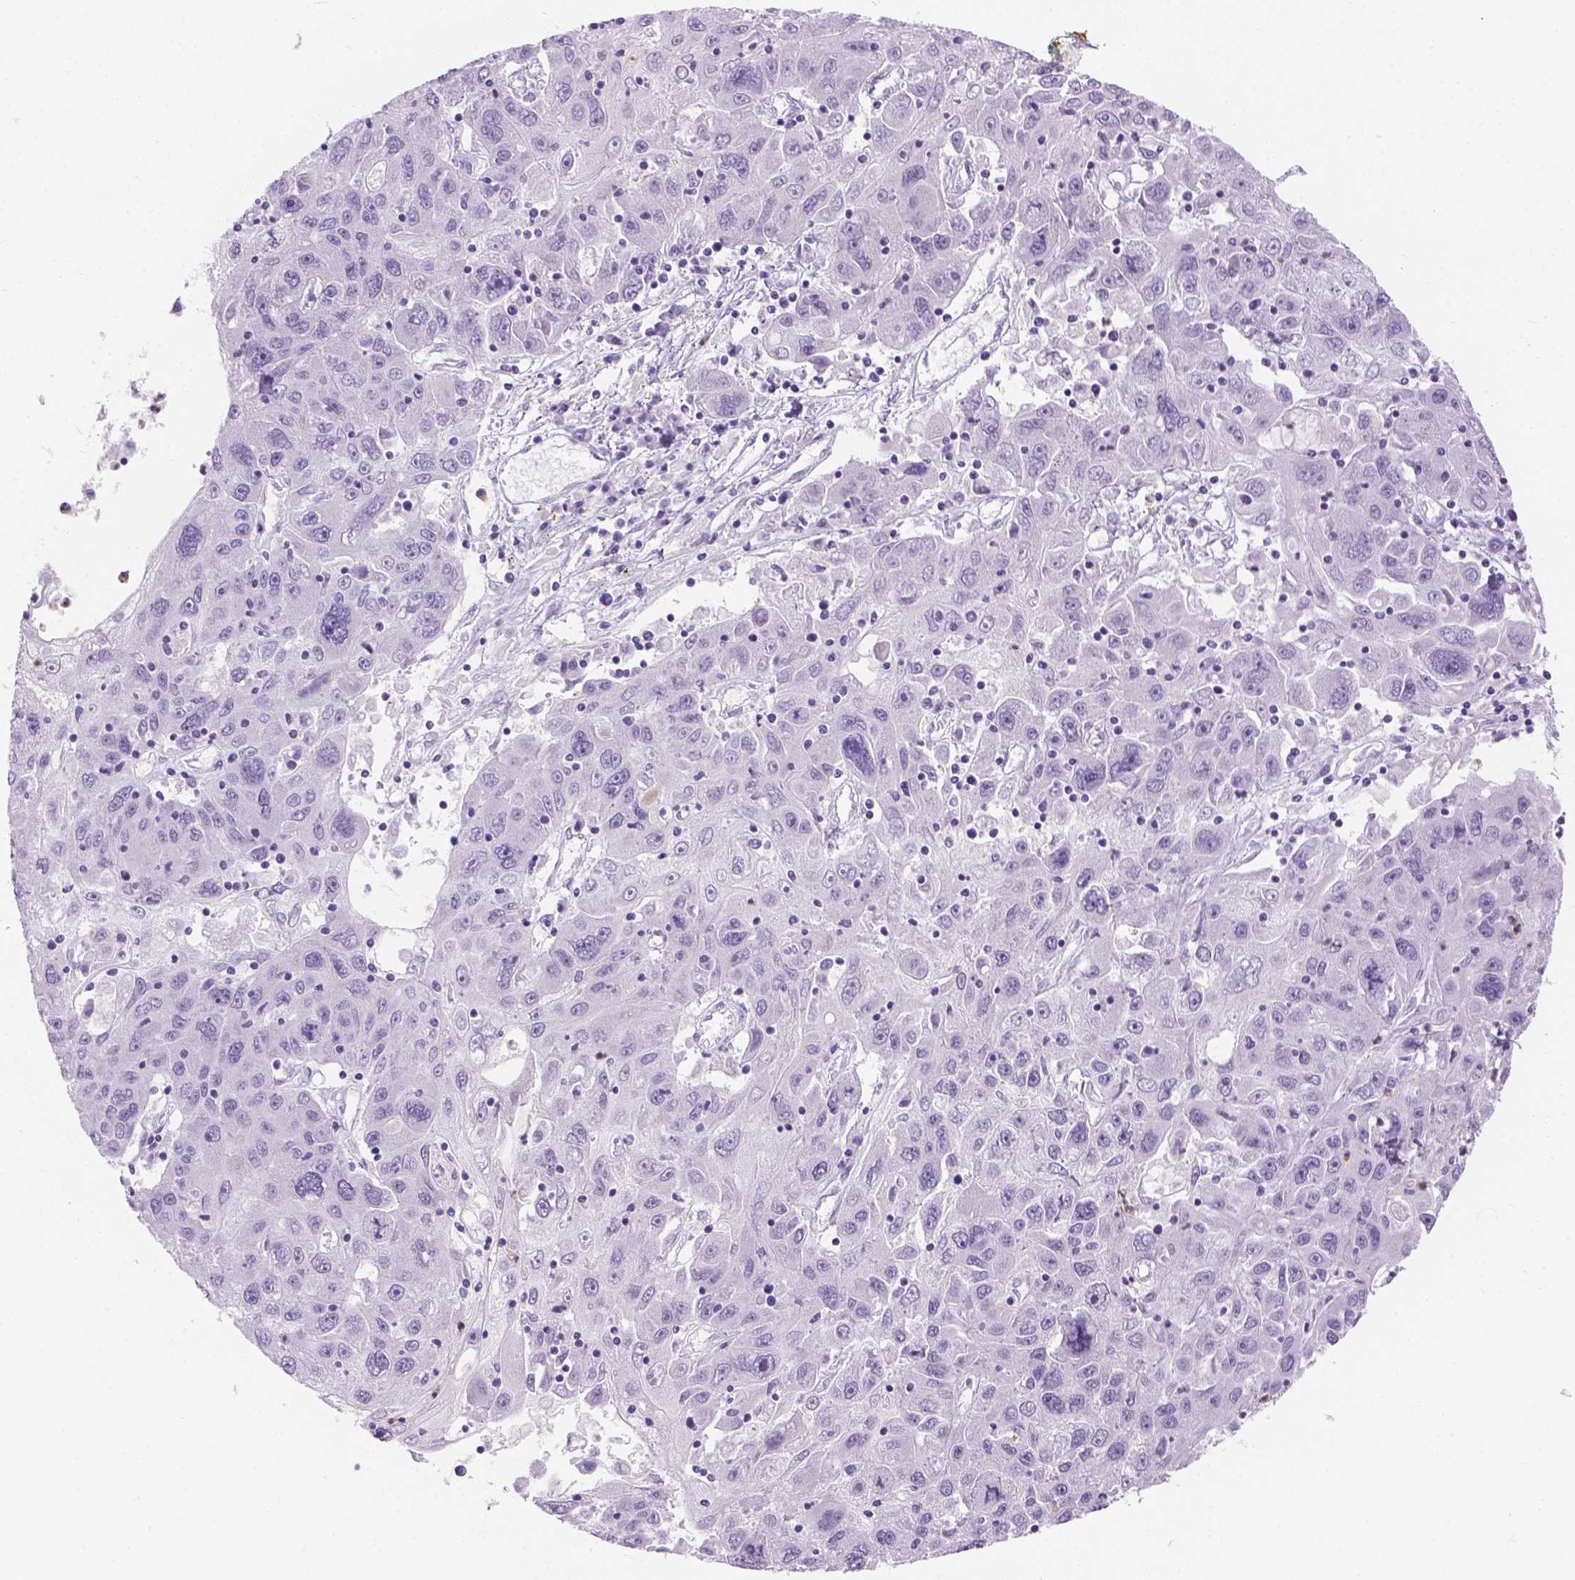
{"staining": {"intensity": "negative", "quantity": "none", "location": "none"}, "tissue": "stomach cancer", "cell_type": "Tumor cells", "image_type": "cancer", "snomed": [{"axis": "morphology", "description": "Adenocarcinoma, NOS"}, {"axis": "topography", "description": "Stomach"}], "caption": "This histopathology image is of stomach cancer (adenocarcinoma) stained with immunohistochemistry (IHC) to label a protein in brown with the nuclei are counter-stained blue. There is no positivity in tumor cells. (Brightfield microscopy of DAB (3,3'-diaminobenzidine) immunohistochemistry at high magnification).", "gene": "TMEM38A", "patient": {"sex": "male", "age": 56}}